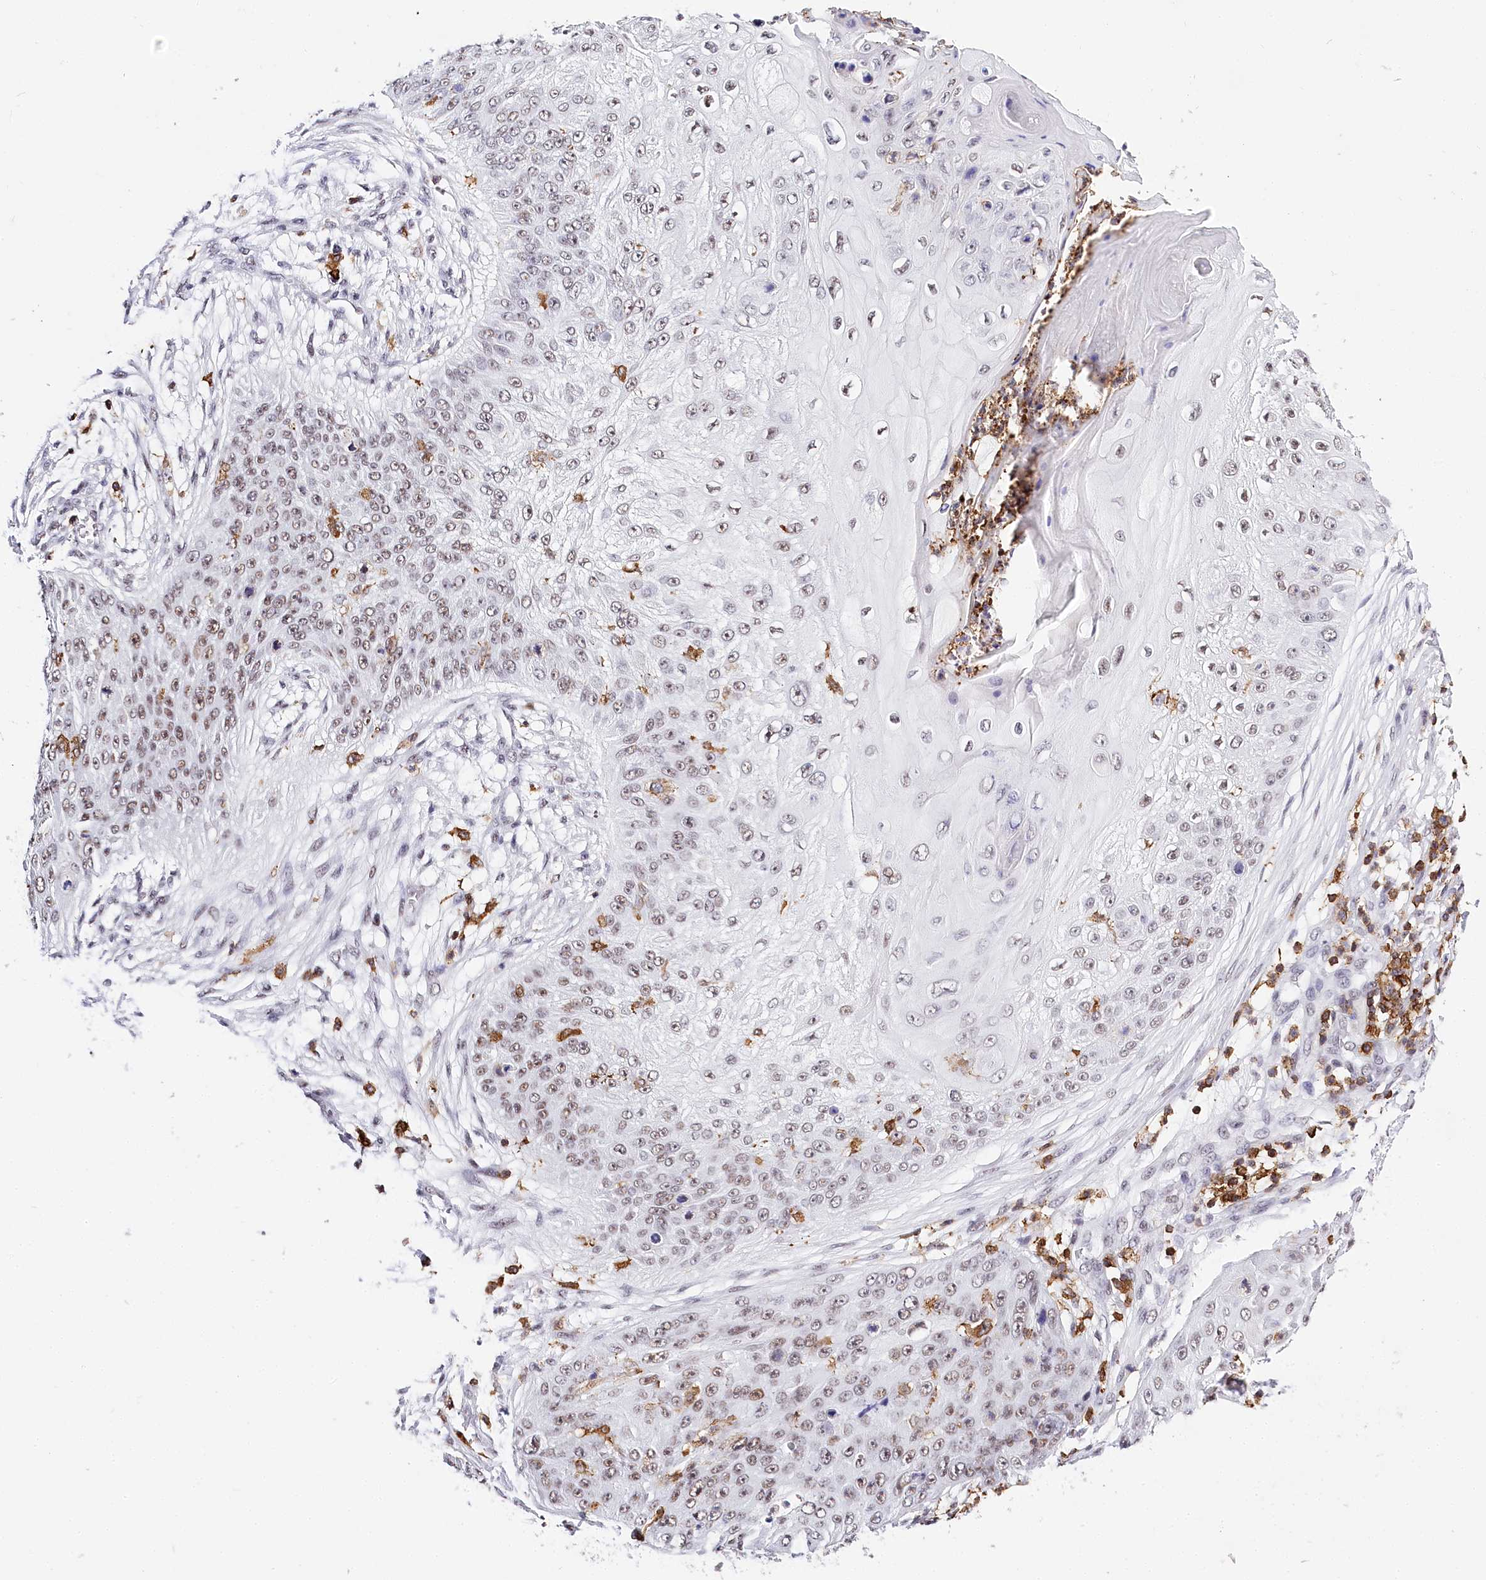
{"staining": {"intensity": "weak", "quantity": "<25%", "location": "nuclear"}, "tissue": "skin cancer", "cell_type": "Tumor cells", "image_type": "cancer", "snomed": [{"axis": "morphology", "description": "Squamous cell carcinoma, NOS"}, {"axis": "topography", "description": "Skin"}], "caption": "High power microscopy image of an immunohistochemistry micrograph of squamous cell carcinoma (skin), revealing no significant positivity in tumor cells. (DAB (3,3'-diaminobenzidine) immunohistochemistry (IHC), high magnification).", "gene": "BARD1", "patient": {"sex": "female", "age": 80}}